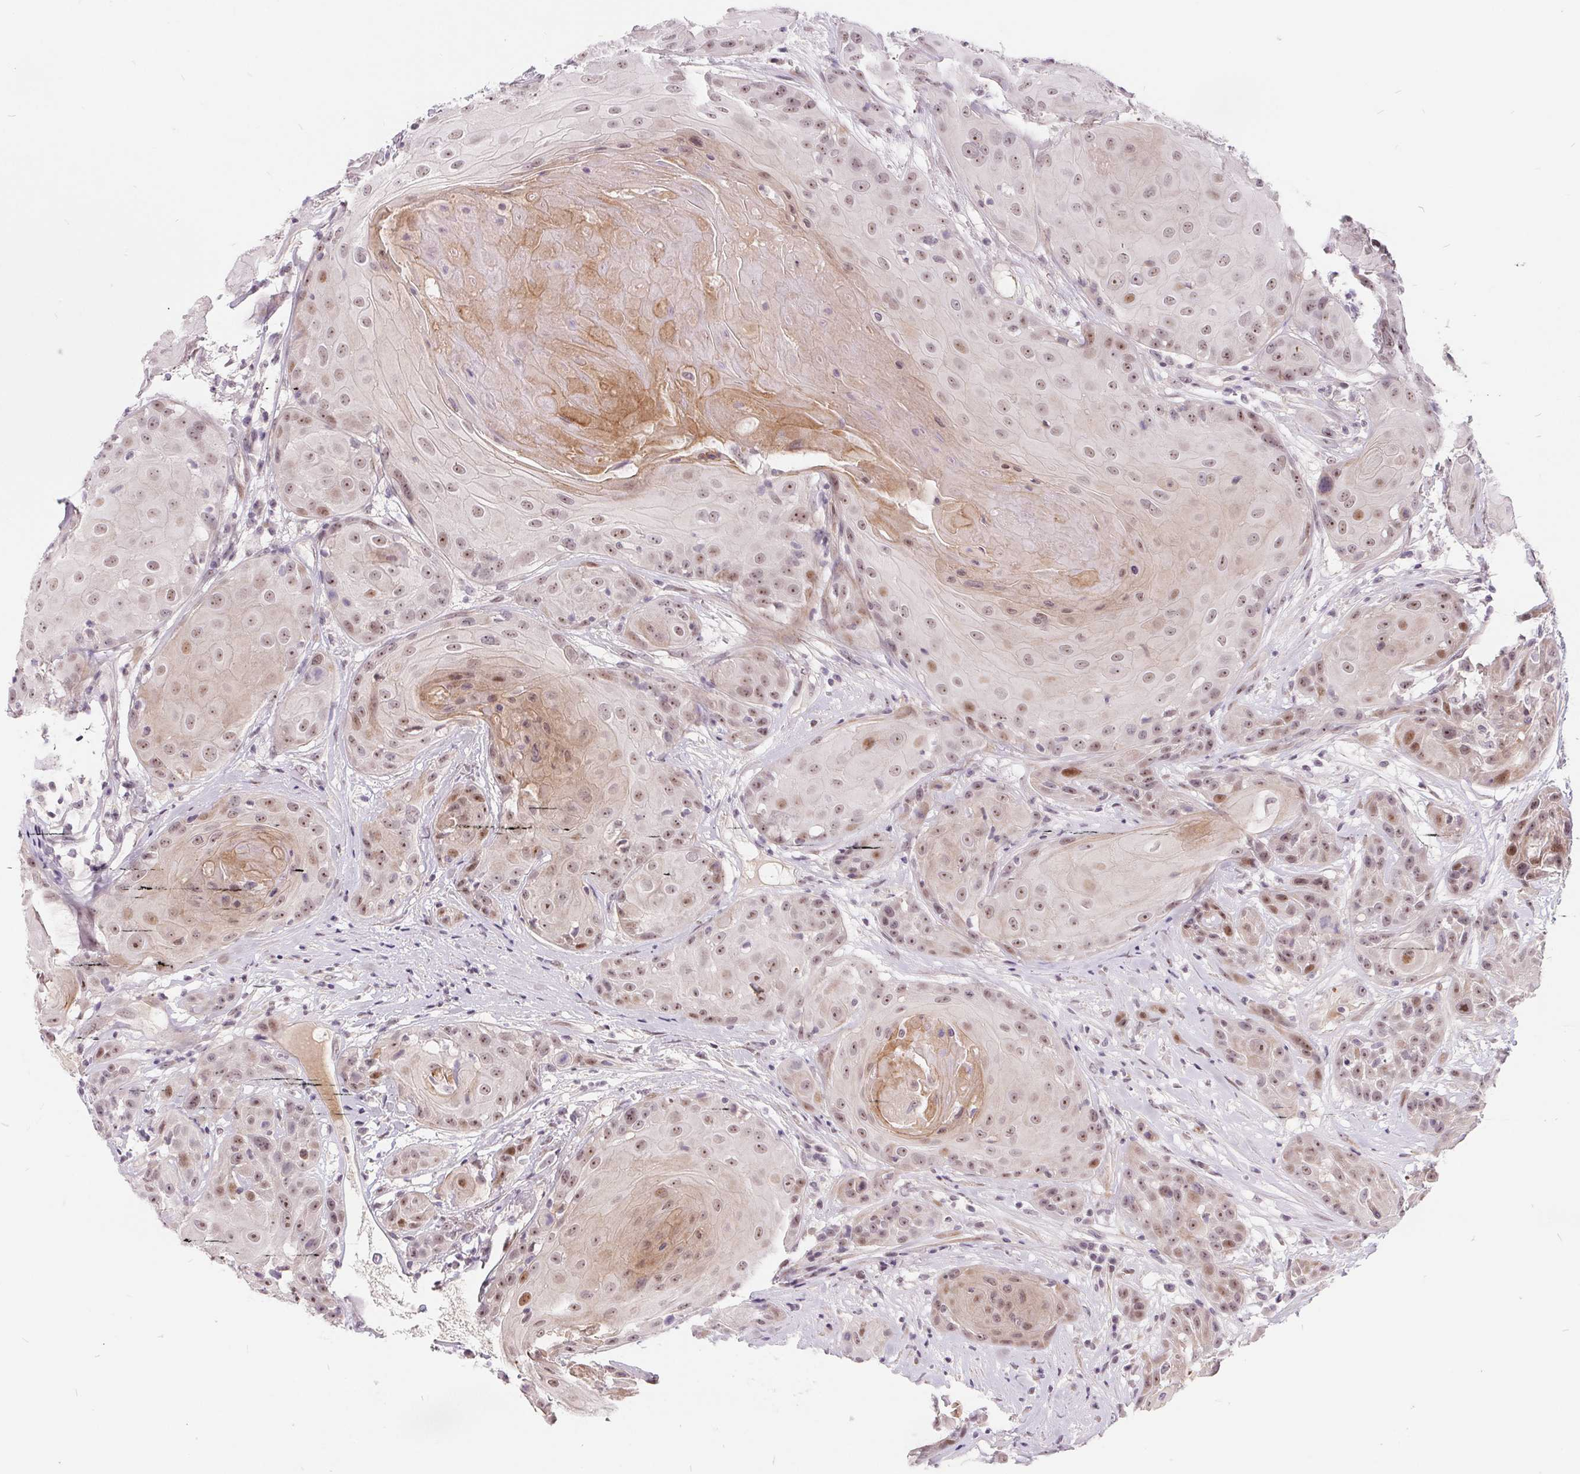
{"staining": {"intensity": "moderate", "quantity": "25%-75%", "location": "nuclear"}, "tissue": "head and neck cancer", "cell_type": "Tumor cells", "image_type": "cancer", "snomed": [{"axis": "morphology", "description": "Squamous cell carcinoma, NOS"}, {"axis": "topography", "description": "Skin"}, {"axis": "topography", "description": "Head-Neck"}], "caption": "Immunohistochemical staining of head and neck squamous cell carcinoma reveals medium levels of moderate nuclear protein expression in approximately 25%-75% of tumor cells.", "gene": "NRG2", "patient": {"sex": "male", "age": 80}}